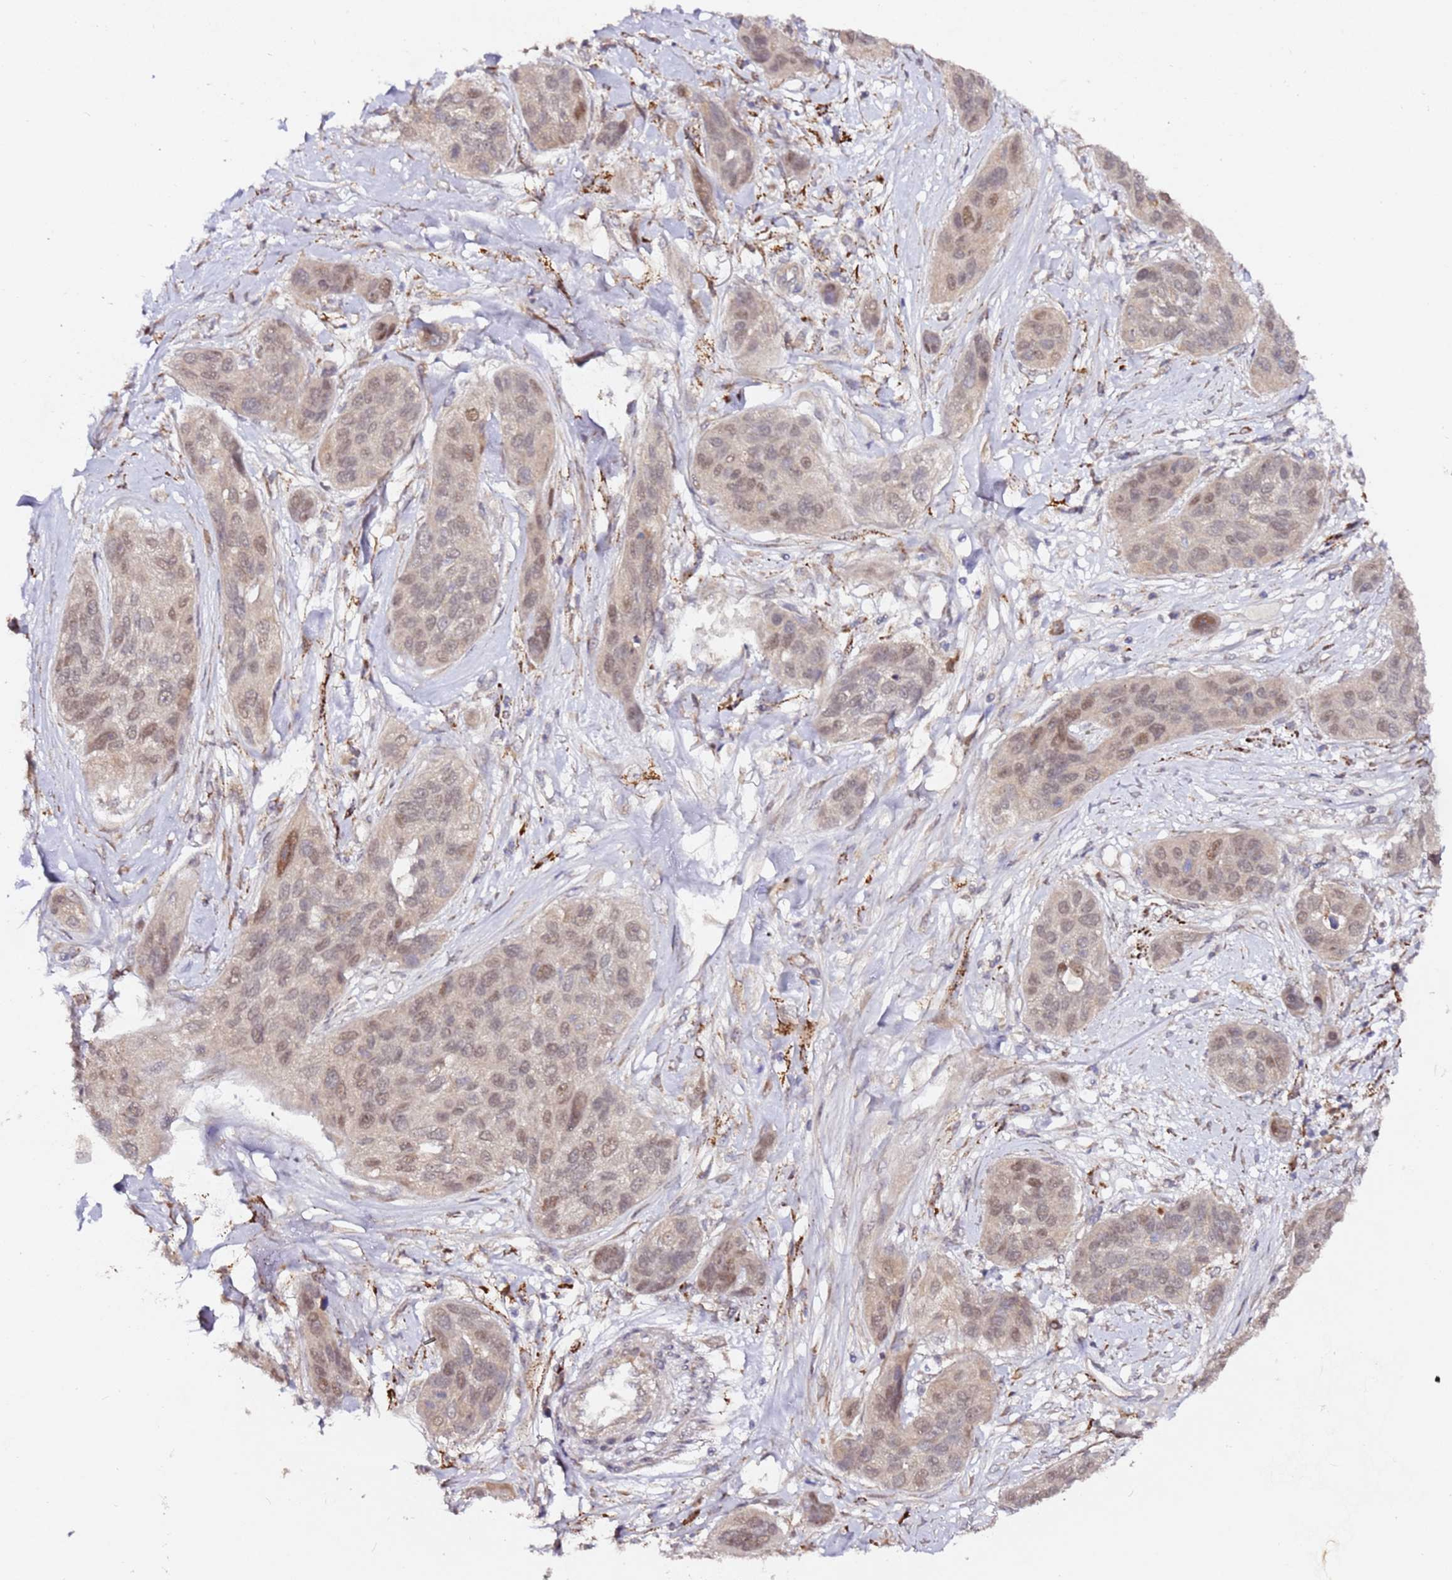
{"staining": {"intensity": "weak", "quantity": "25%-75%", "location": "cytoplasmic/membranous,nuclear"}, "tissue": "lung cancer", "cell_type": "Tumor cells", "image_type": "cancer", "snomed": [{"axis": "morphology", "description": "Squamous cell carcinoma, NOS"}, {"axis": "topography", "description": "Lung"}], "caption": "IHC histopathology image of neoplastic tissue: lung squamous cell carcinoma stained using immunohistochemistry shows low levels of weak protein expression localized specifically in the cytoplasmic/membranous and nuclear of tumor cells, appearing as a cytoplasmic/membranous and nuclear brown color.", "gene": "ALG11", "patient": {"sex": "female", "age": 70}}